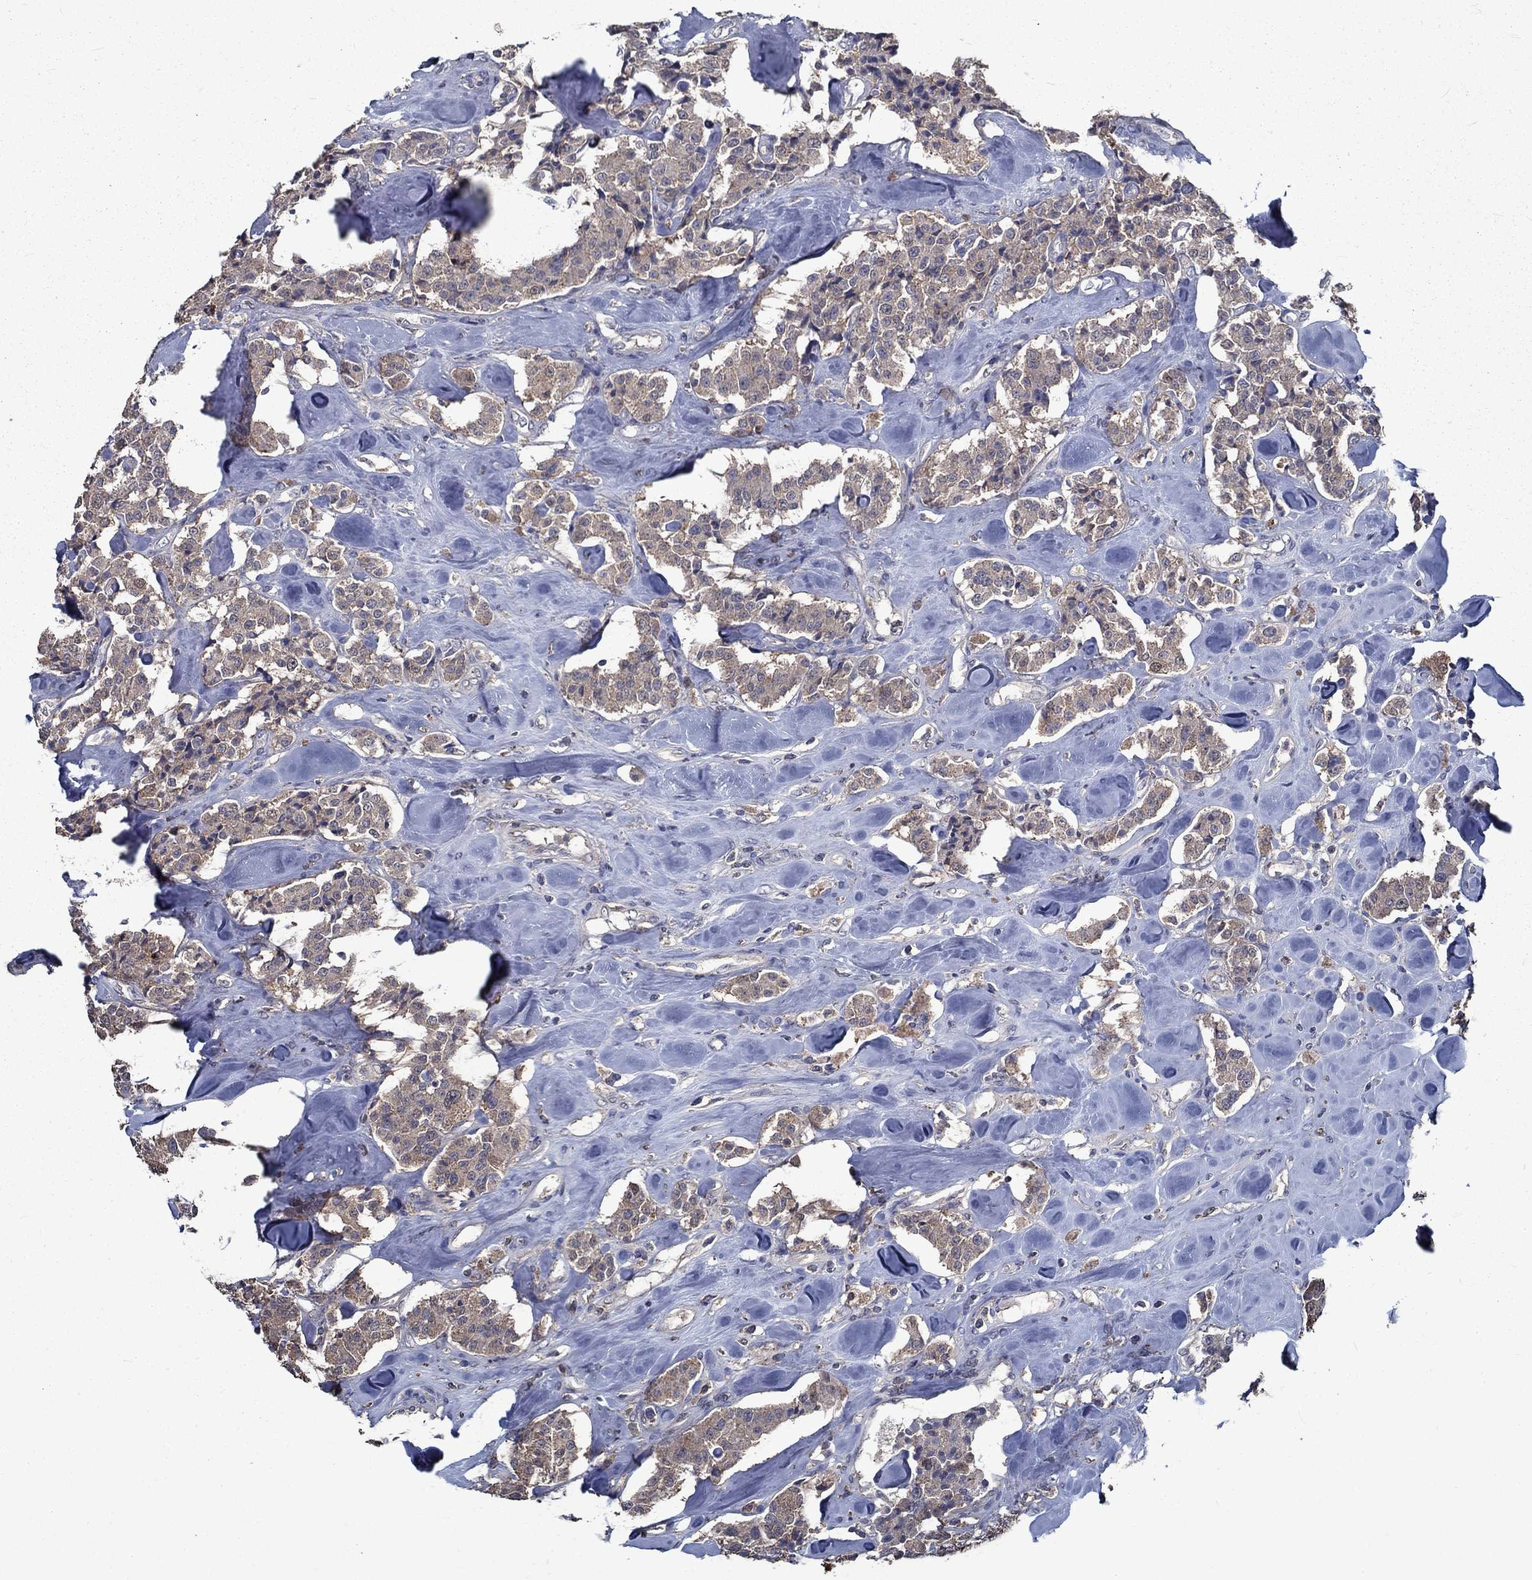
{"staining": {"intensity": "weak", "quantity": "25%-75%", "location": "cytoplasmic/membranous"}, "tissue": "carcinoid", "cell_type": "Tumor cells", "image_type": "cancer", "snomed": [{"axis": "morphology", "description": "Carcinoid, malignant, NOS"}, {"axis": "topography", "description": "Pancreas"}], "caption": "High-power microscopy captured an immunohistochemistry photomicrograph of carcinoid (malignant), revealing weak cytoplasmic/membranous staining in about 25%-75% of tumor cells.", "gene": "SLC44A1", "patient": {"sex": "male", "age": 41}}